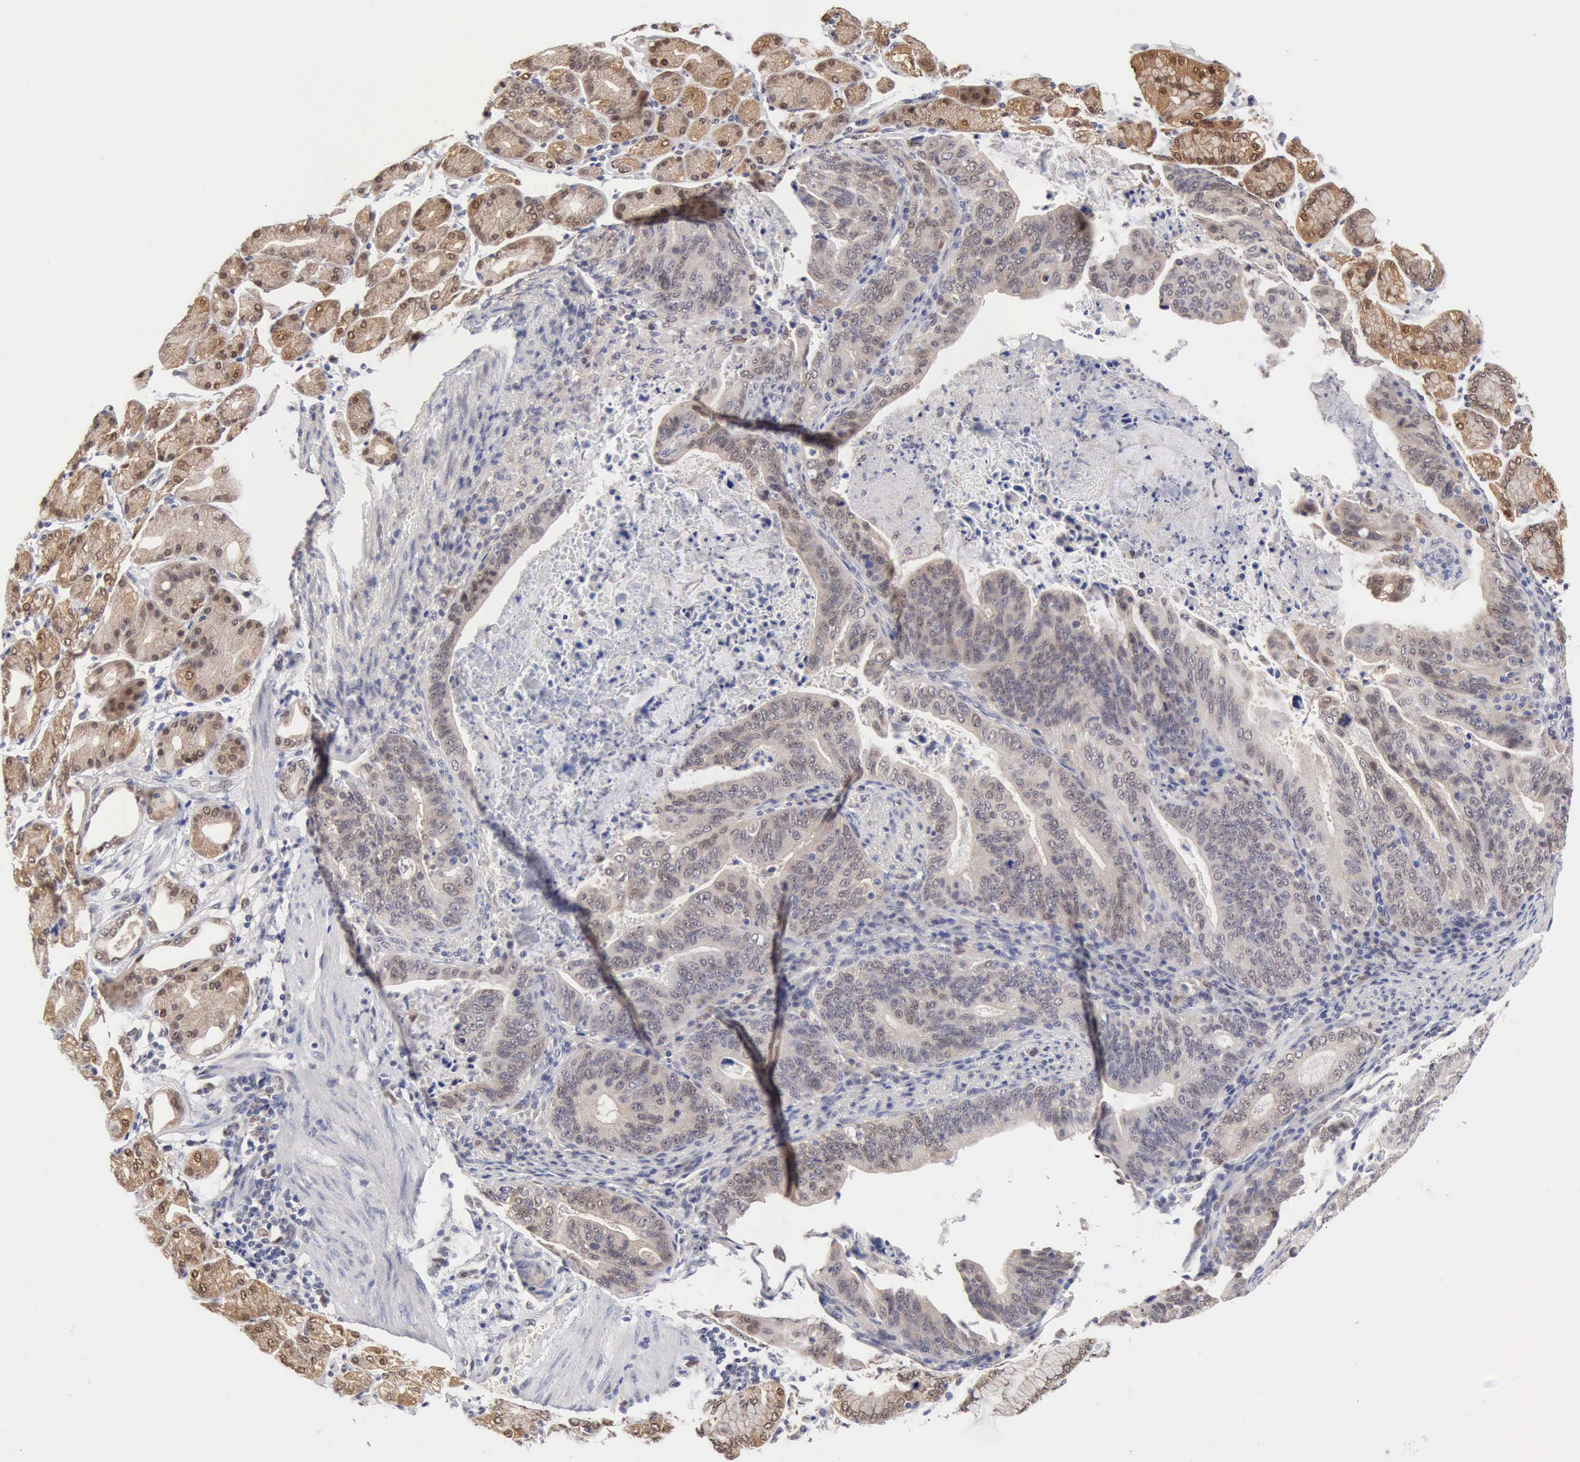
{"staining": {"intensity": "weak", "quantity": "25%-75%", "location": "cytoplasmic/membranous"}, "tissue": "stomach cancer", "cell_type": "Tumor cells", "image_type": "cancer", "snomed": [{"axis": "morphology", "description": "Adenocarcinoma, NOS"}, {"axis": "topography", "description": "Stomach, upper"}], "caption": "Stomach cancer was stained to show a protein in brown. There is low levels of weak cytoplasmic/membranous expression in about 25%-75% of tumor cells. The staining was performed using DAB, with brown indicating positive protein expression. Nuclei are stained blue with hematoxylin.", "gene": "PTGR2", "patient": {"sex": "female", "age": 50}}